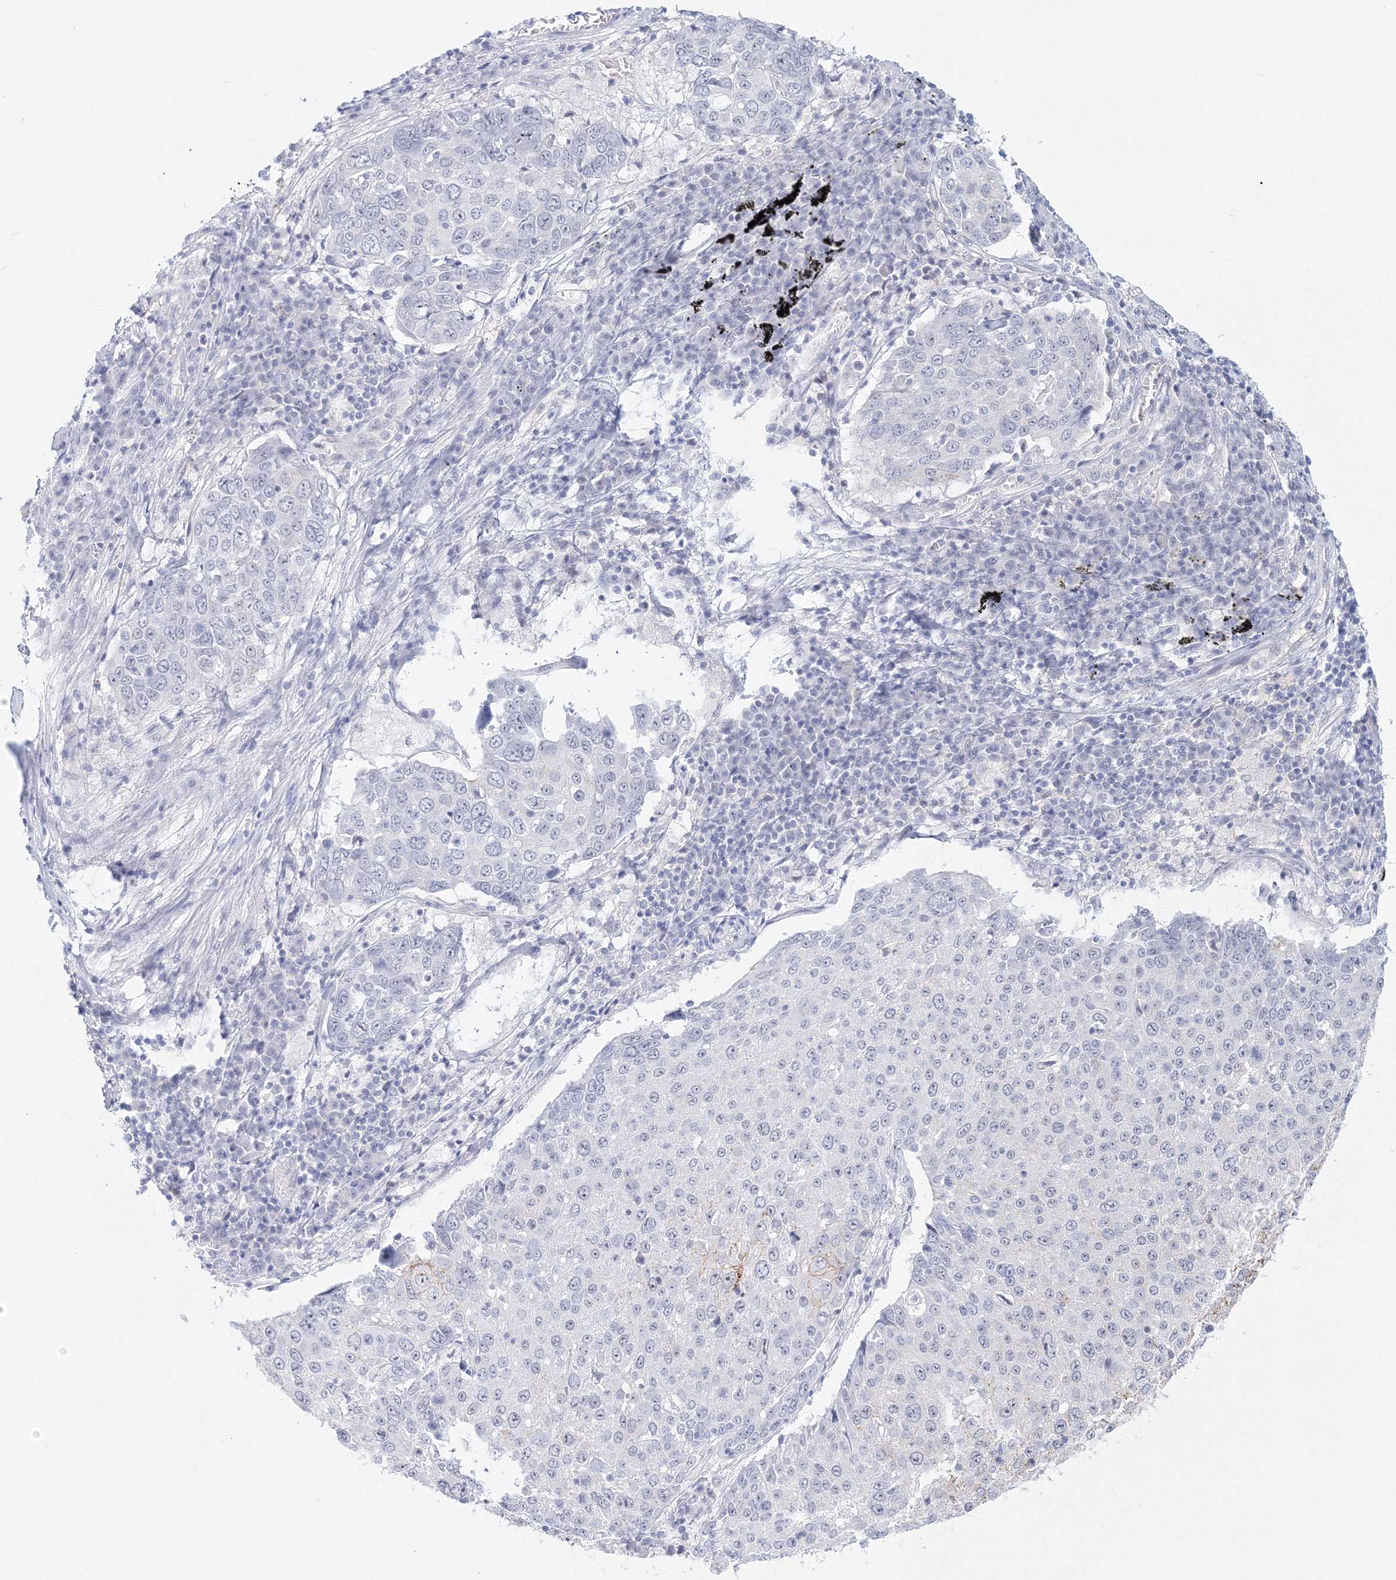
{"staining": {"intensity": "negative", "quantity": "none", "location": "none"}, "tissue": "lung cancer", "cell_type": "Tumor cells", "image_type": "cancer", "snomed": [{"axis": "morphology", "description": "Squamous cell carcinoma, NOS"}, {"axis": "topography", "description": "Lung"}], "caption": "This histopathology image is of lung cancer stained with IHC to label a protein in brown with the nuclei are counter-stained blue. There is no positivity in tumor cells.", "gene": "VSIG1", "patient": {"sex": "male", "age": 65}}